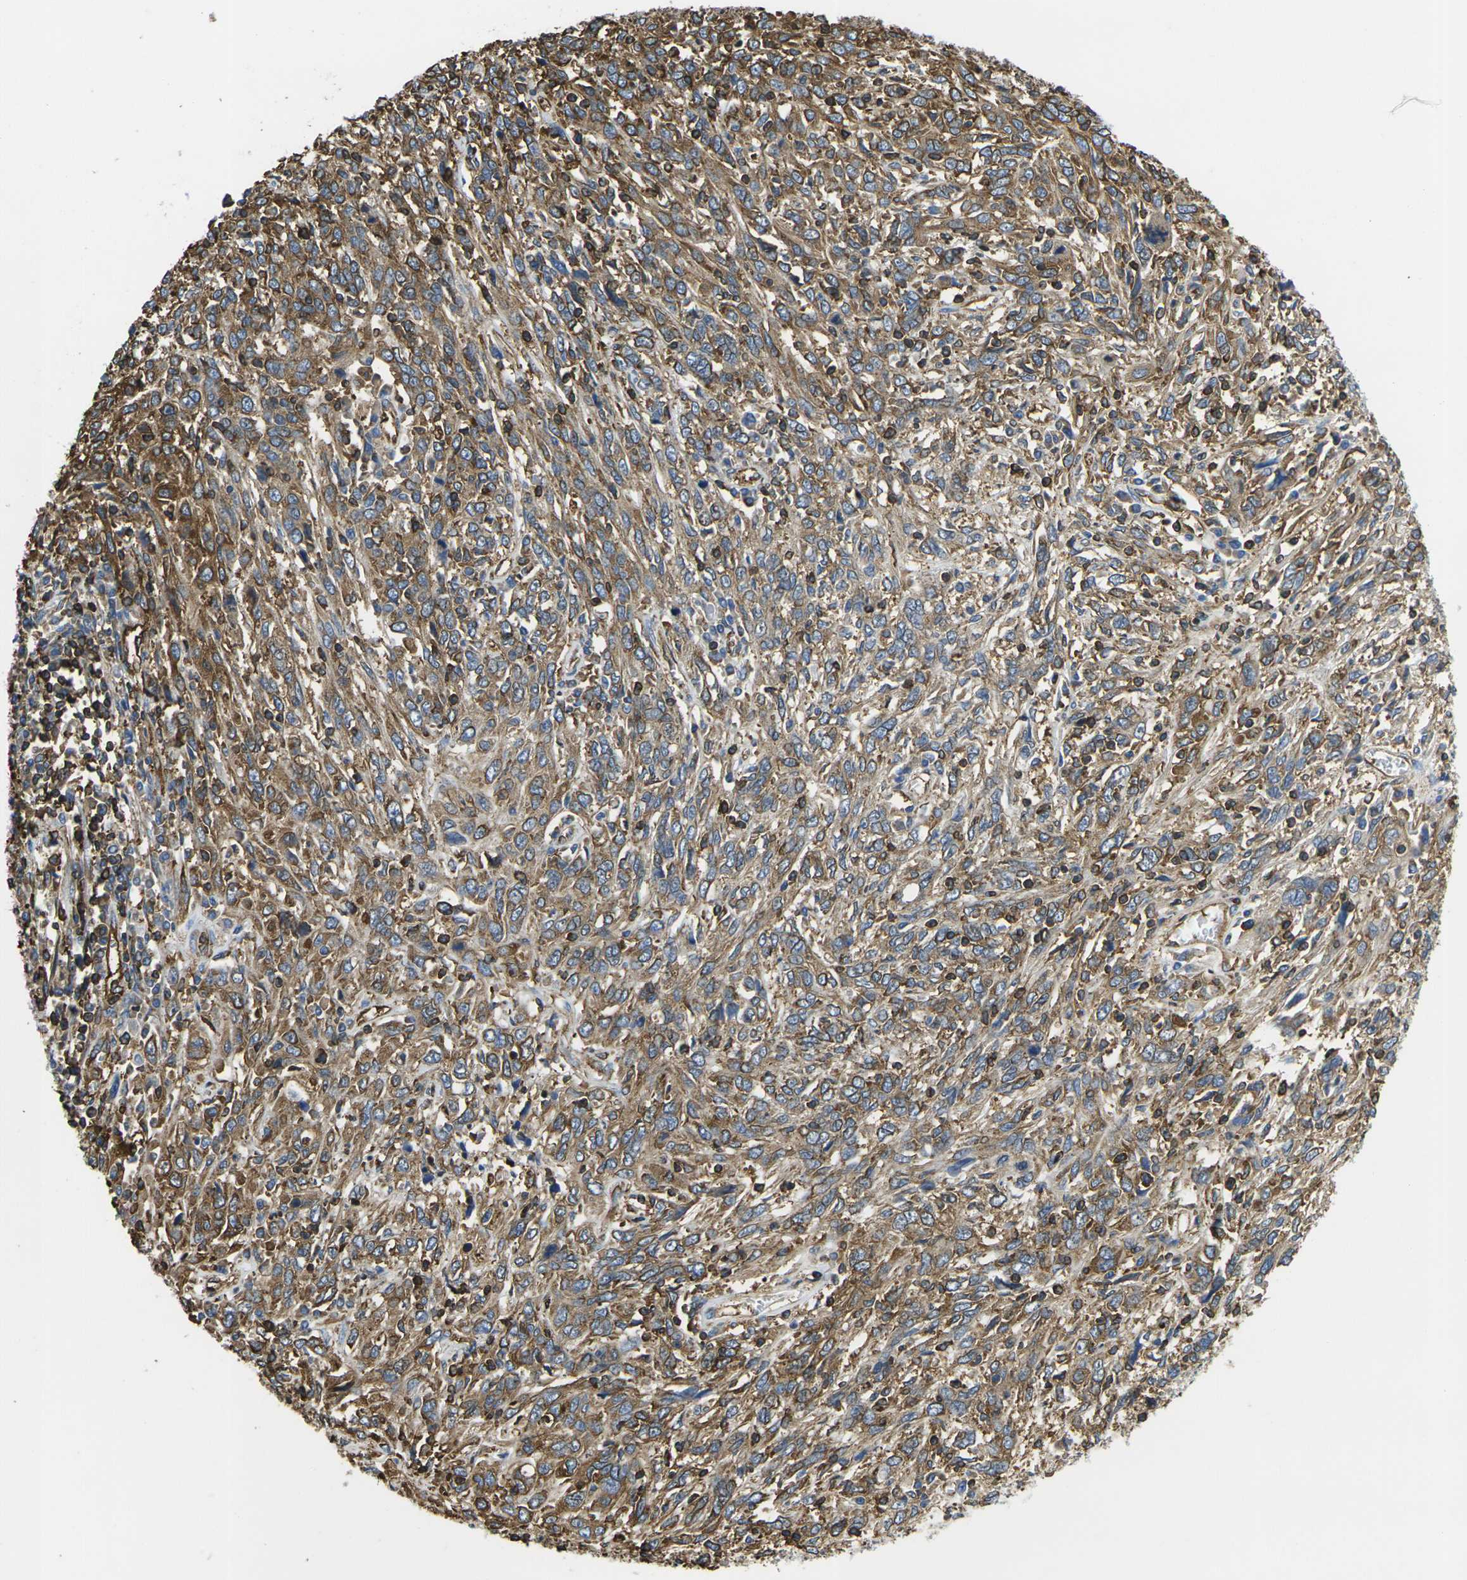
{"staining": {"intensity": "moderate", "quantity": ">75%", "location": "cytoplasmic/membranous"}, "tissue": "cervical cancer", "cell_type": "Tumor cells", "image_type": "cancer", "snomed": [{"axis": "morphology", "description": "Squamous cell carcinoma, NOS"}, {"axis": "topography", "description": "Cervix"}], "caption": "Immunohistochemical staining of cervical squamous cell carcinoma exhibits medium levels of moderate cytoplasmic/membranous expression in about >75% of tumor cells. The staining was performed using DAB (3,3'-diaminobenzidine) to visualize the protein expression in brown, while the nuclei were stained in blue with hematoxylin (Magnification: 20x).", "gene": "FAM110D", "patient": {"sex": "female", "age": 46}}